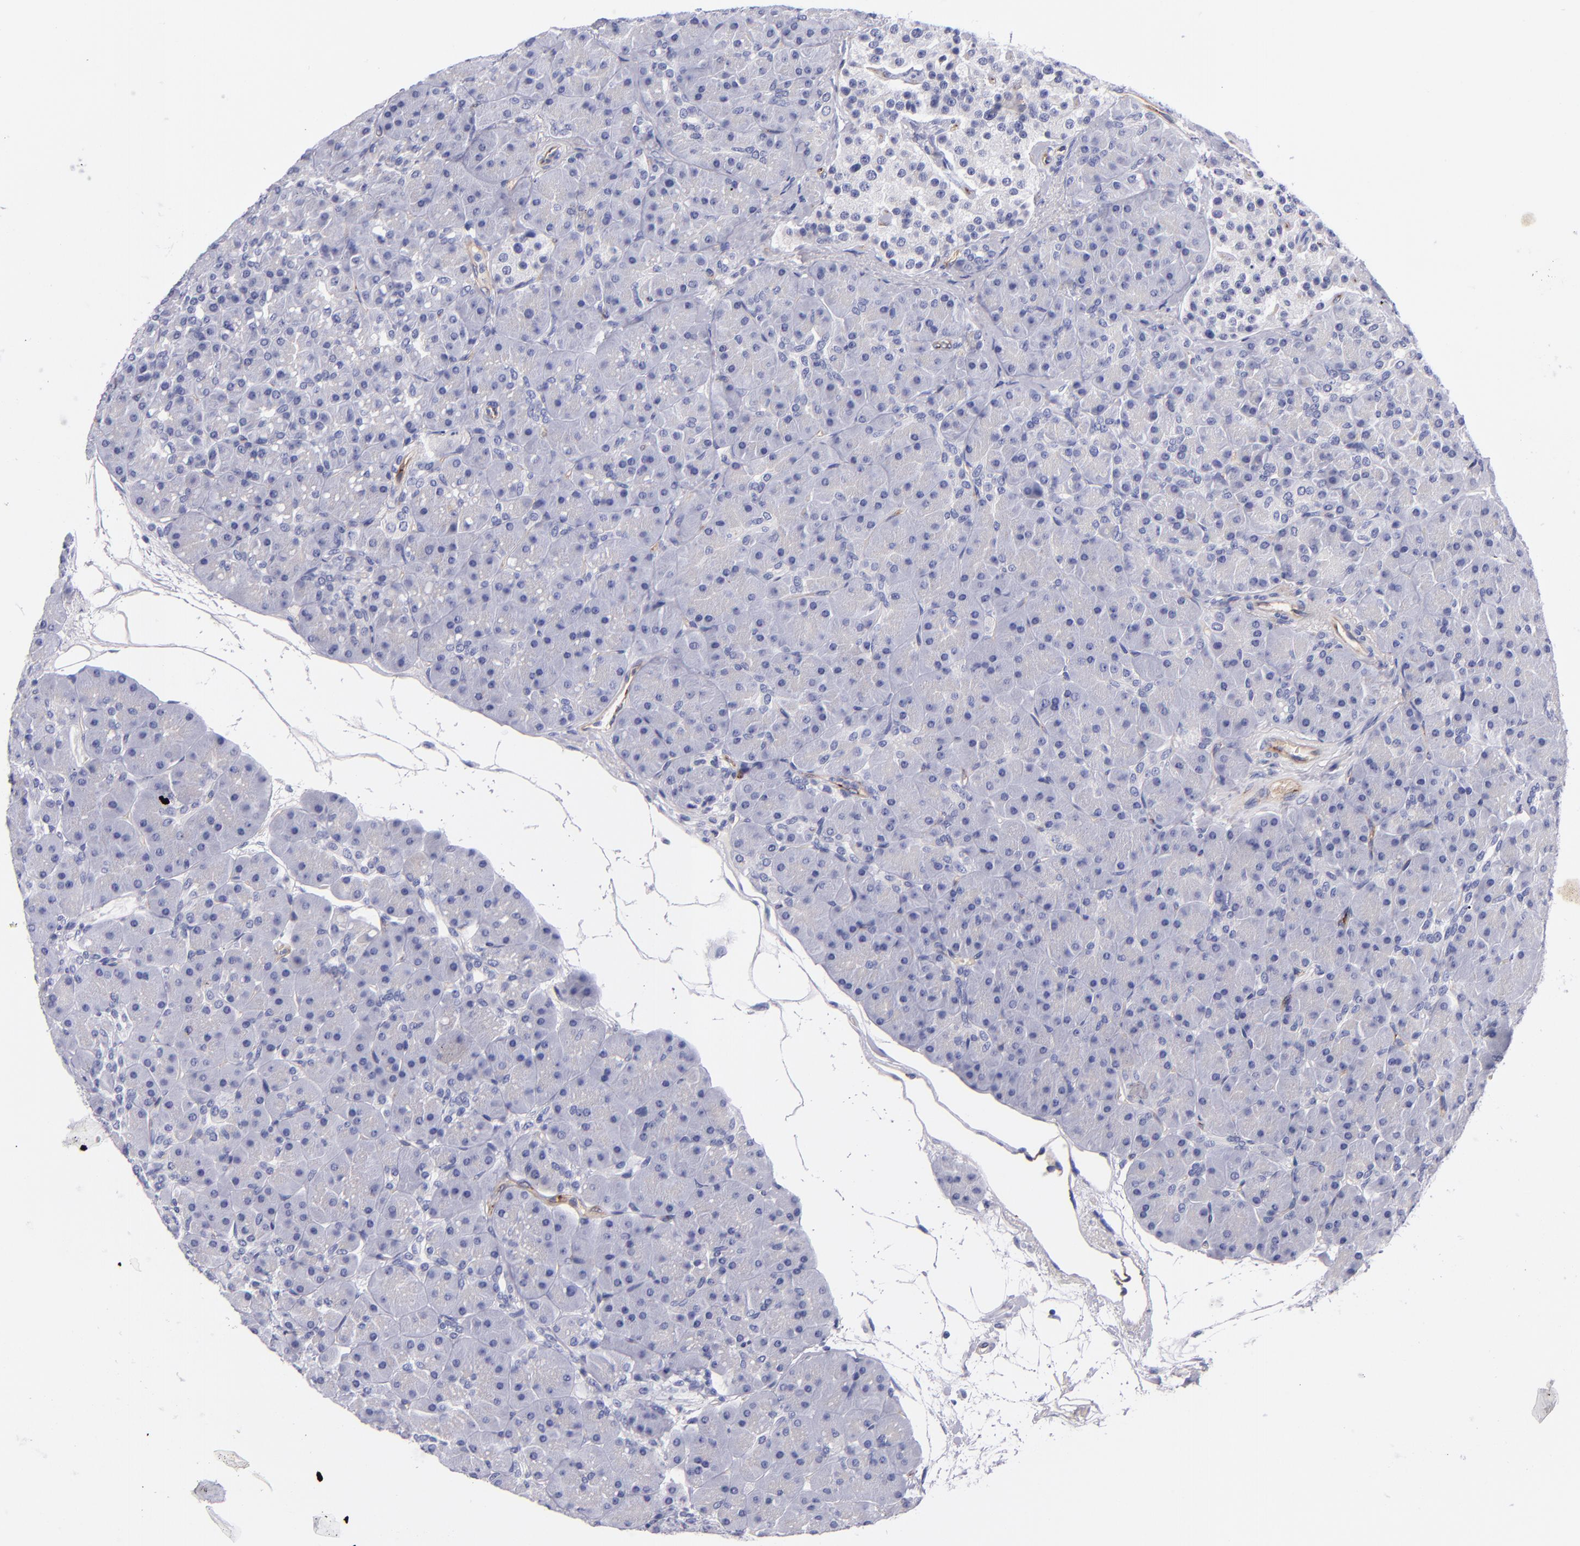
{"staining": {"intensity": "negative", "quantity": "none", "location": "none"}, "tissue": "pancreas", "cell_type": "Exocrine glandular cells", "image_type": "normal", "snomed": [{"axis": "morphology", "description": "Normal tissue, NOS"}, {"axis": "topography", "description": "Pancreas"}], "caption": "The IHC photomicrograph has no significant positivity in exocrine glandular cells of pancreas. The staining is performed using DAB (3,3'-diaminobenzidine) brown chromogen with nuclei counter-stained in using hematoxylin.", "gene": "NOS3", "patient": {"sex": "male", "age": 66}}